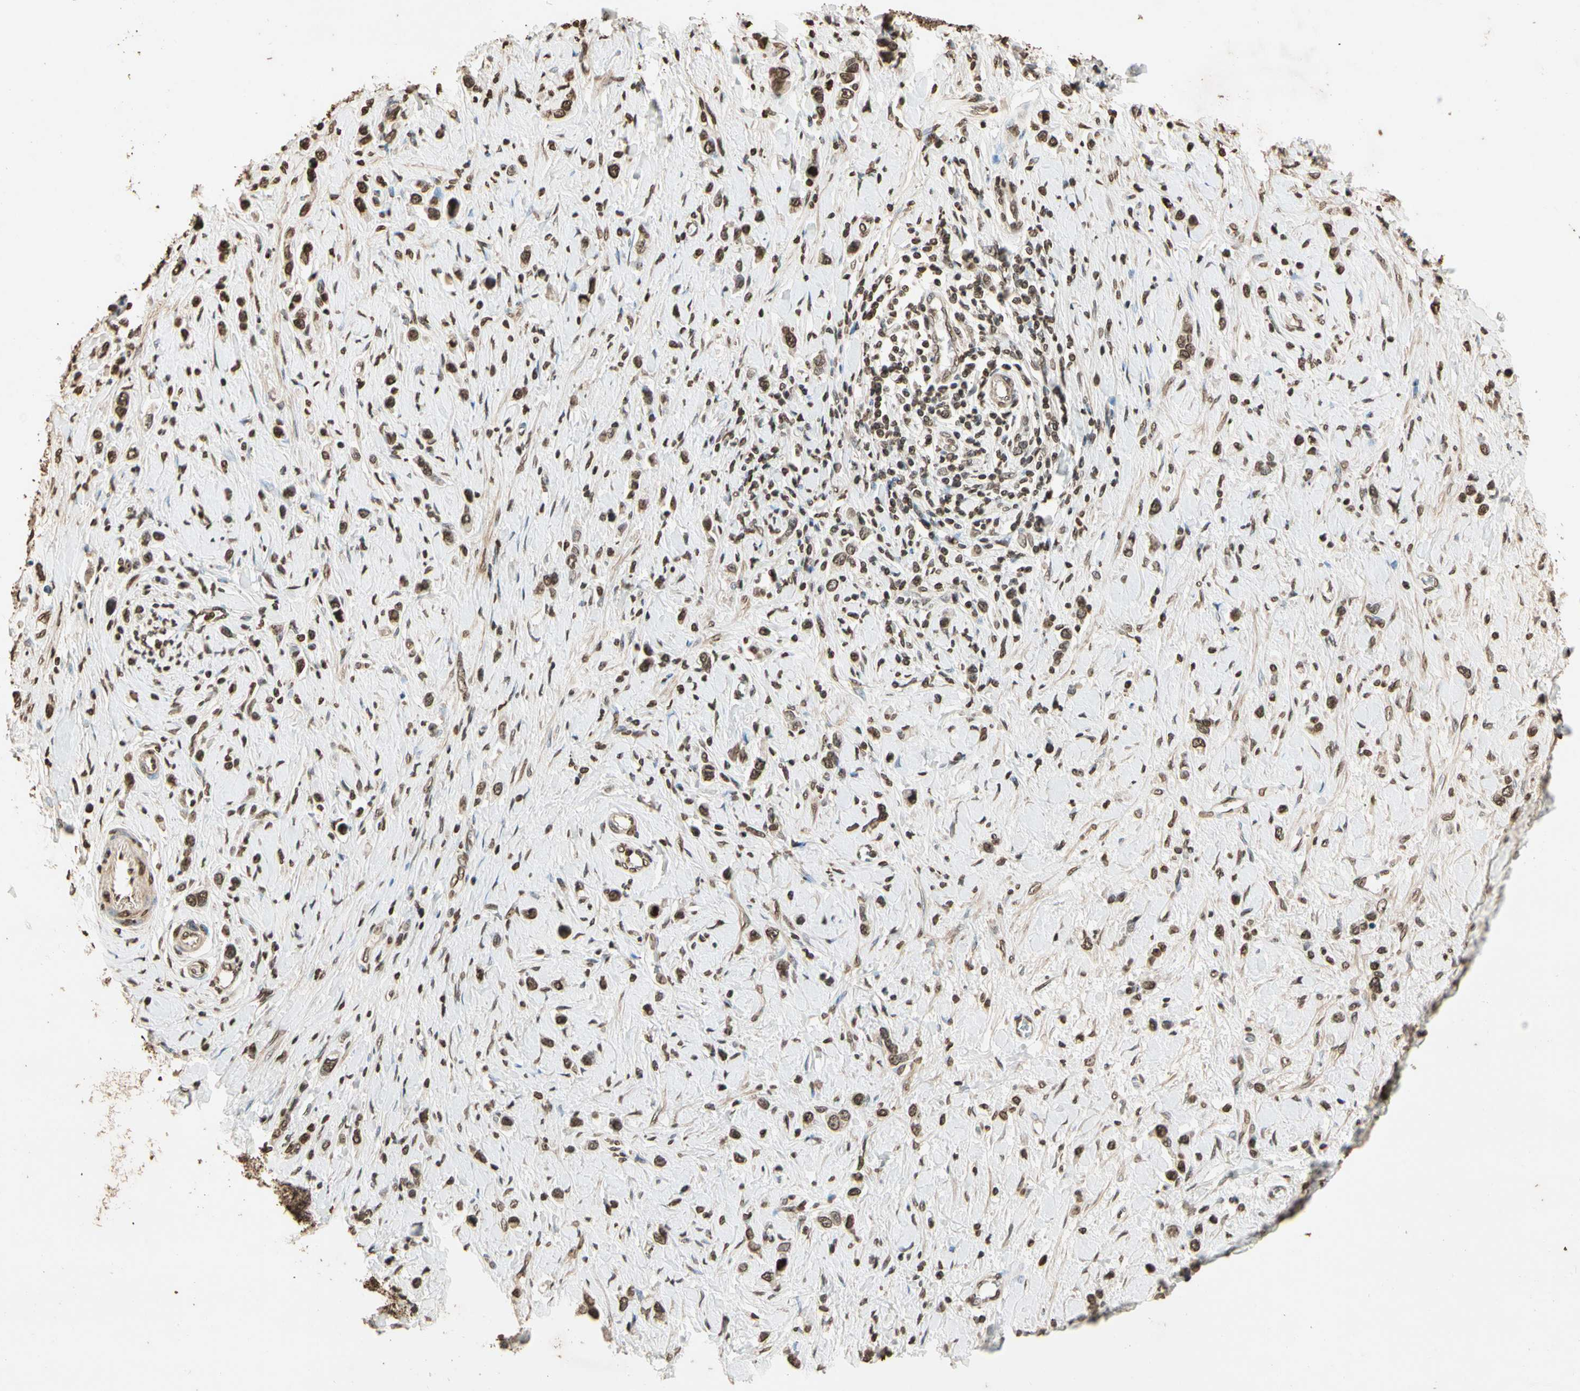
{"staining": {"intensity": "moderate", "quantity": "25%-75%", "location": "nuclear"}, "tissue": "stomach cancer", "cell_type": "Tumor cells", "image_type": "cancer", "snomed": [{"axis": "morphology", "description": "Normal tissue, NOS"}, {"axis": "morphology", "description": "Adenocarcinoma, NOS"}, {"axis": "topography", "description": "Stomach, upper"}, {"axis": "topography", "description": "Stomach"}], "caption": "DAB immunohistochemical staining of stomach cancer (adenocarcinoma) displays moderate nuclear protein positivity in about 25%-75% of tumor cells.", "gene": "TOP1", "patient": {"sex": "female", "age": 65}}